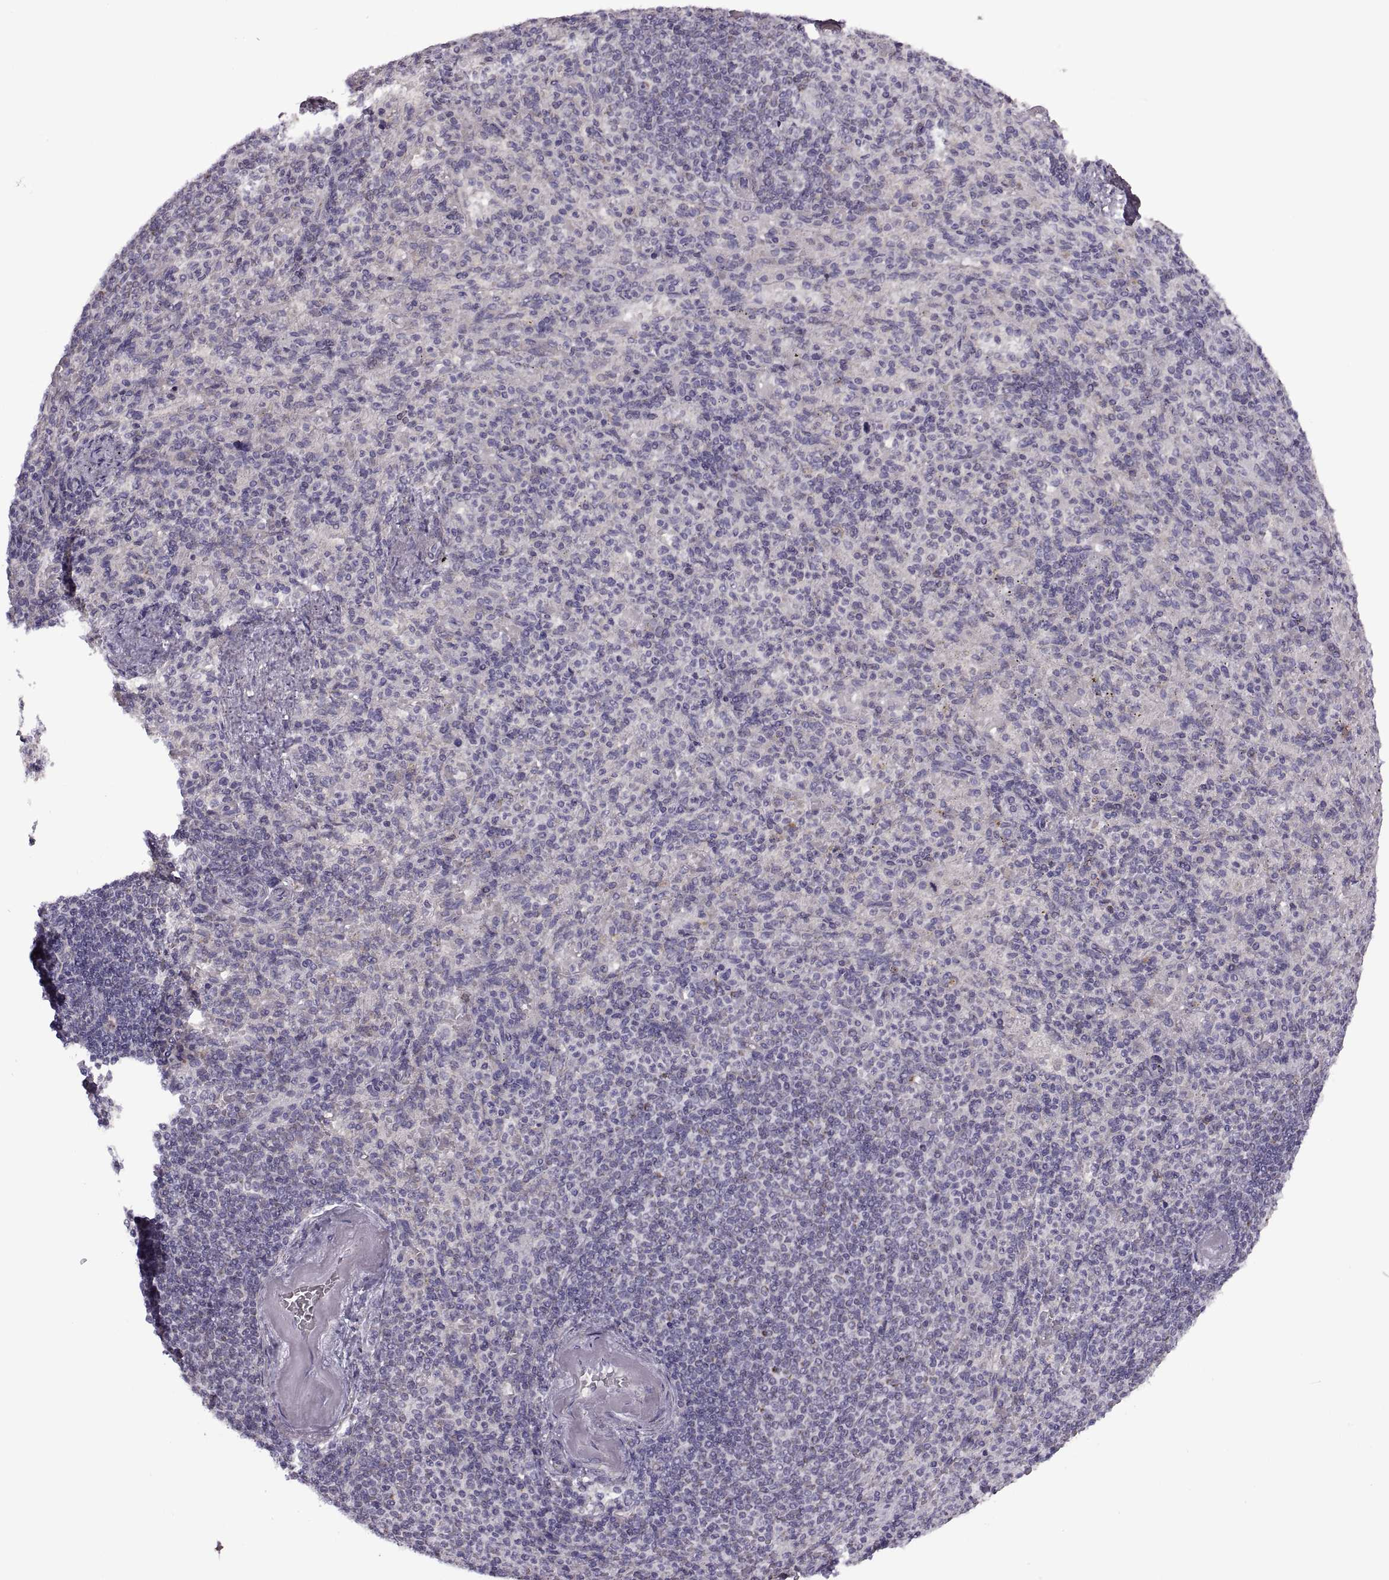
{"staining": {"intensity": "negative", "quantity": "none", "location": "none"}, "tissue": "spleen", "cell_type": "Cells in red pulp", "image_type": "normal", "snomed": [{"axis": "morphology", "description": "Normal tissue, NOS"}, {"axis": "topography", "description": "Spleen"}], "caption": "Cells in red pulp show no significant protein expression in benign spleen. (Brightfield microscopy of DAB (3,3'-diaminobenzidine) immunohistochemistry at high magnification).", "gene": "PIERCE1", "patient": {"sex": "female", "age": 74}}